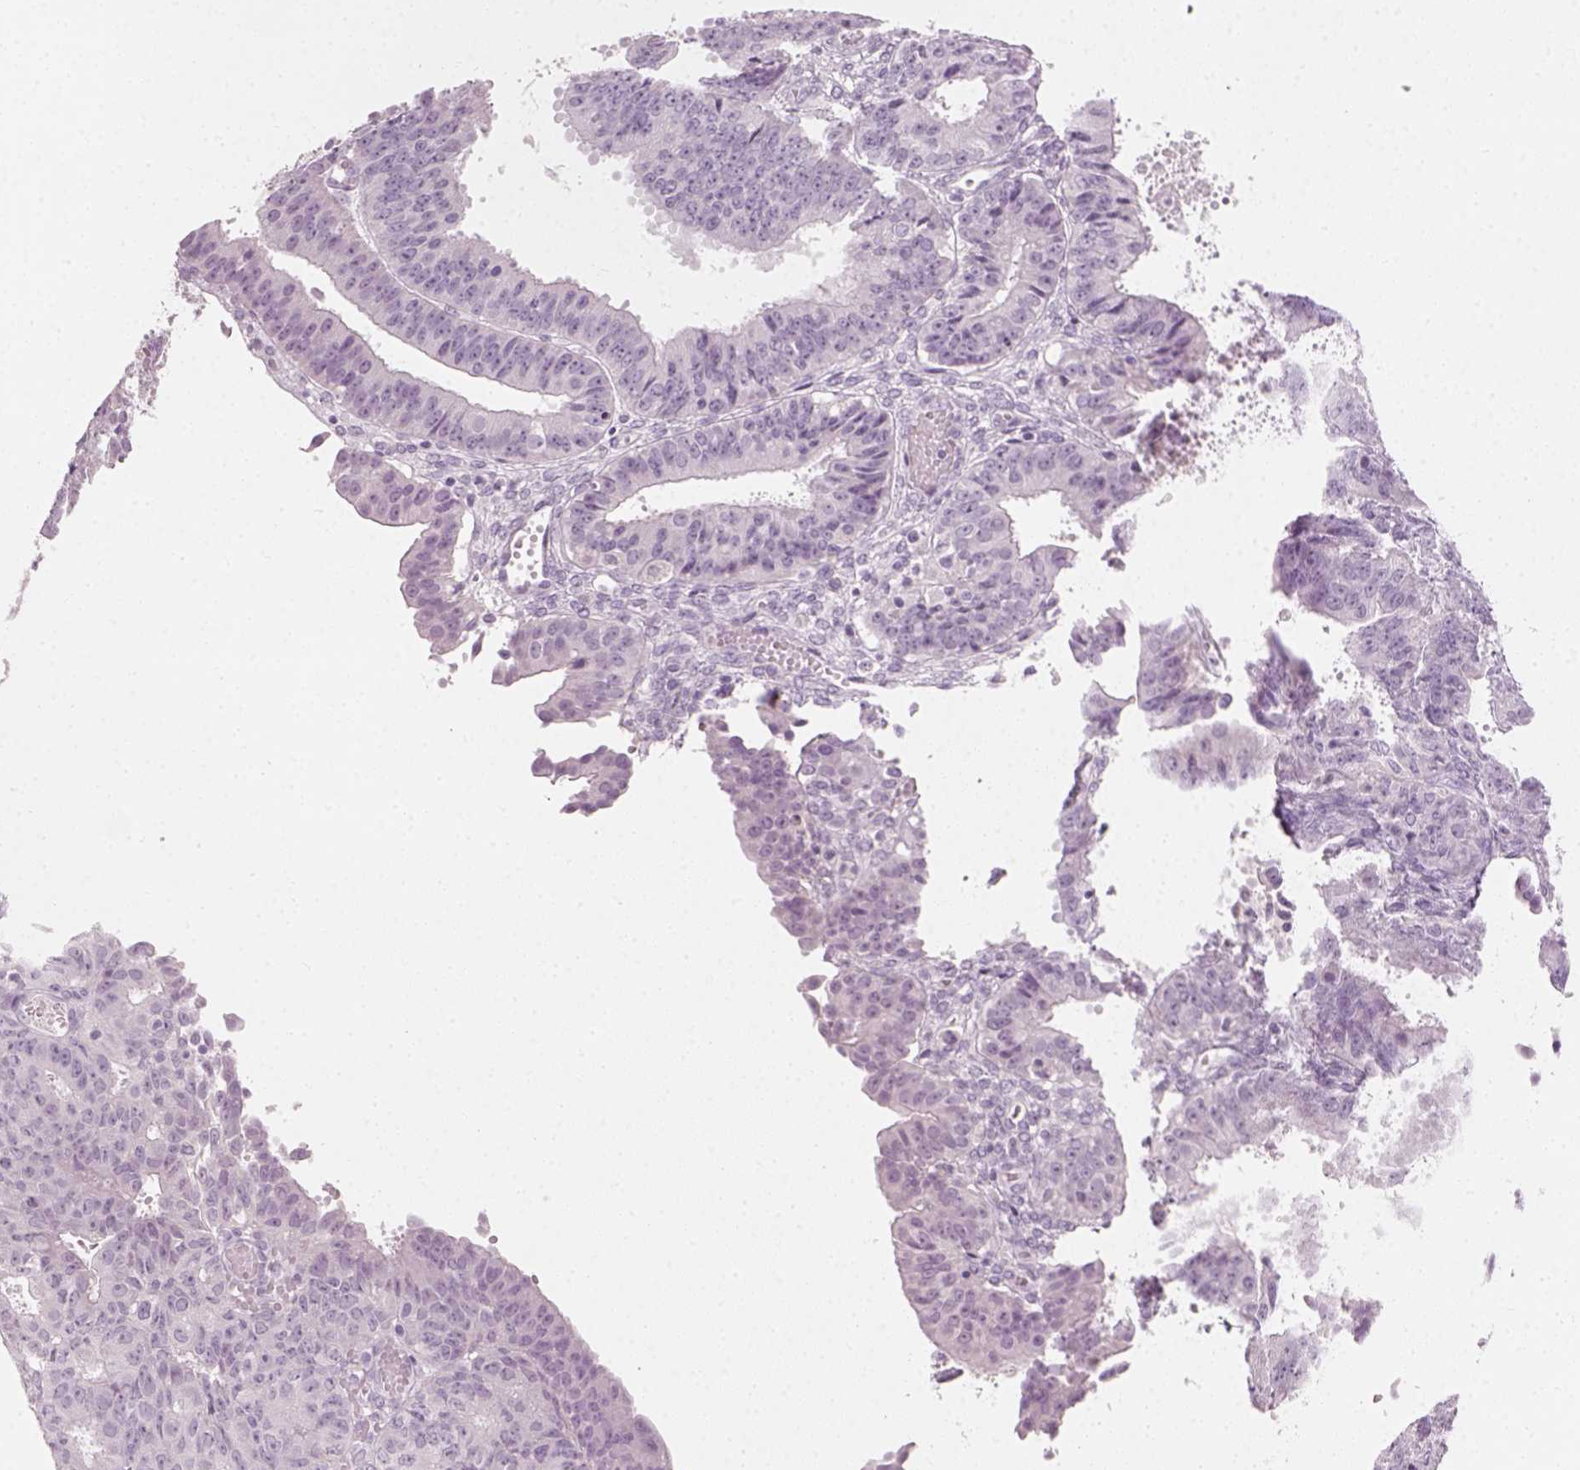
{"staining": {"intensity": "negative", "quantity": "none", "location": "none"}, "tissue": "ovarian cancer", "cell_type": "Tumor cells", "image_type": "cancer", "snomed": [{"axis": "morphology", "description": "Carcinoma, endometroid"}, {"axis": "topography", "description": "Ovary"}], "caption": "A histopathology image of ovarian endometroid carcinoma stained for a protein exhibits no brown staining in tumor cells.", "gene": "TH", "patient": {"sex": "female", "age": 42}}